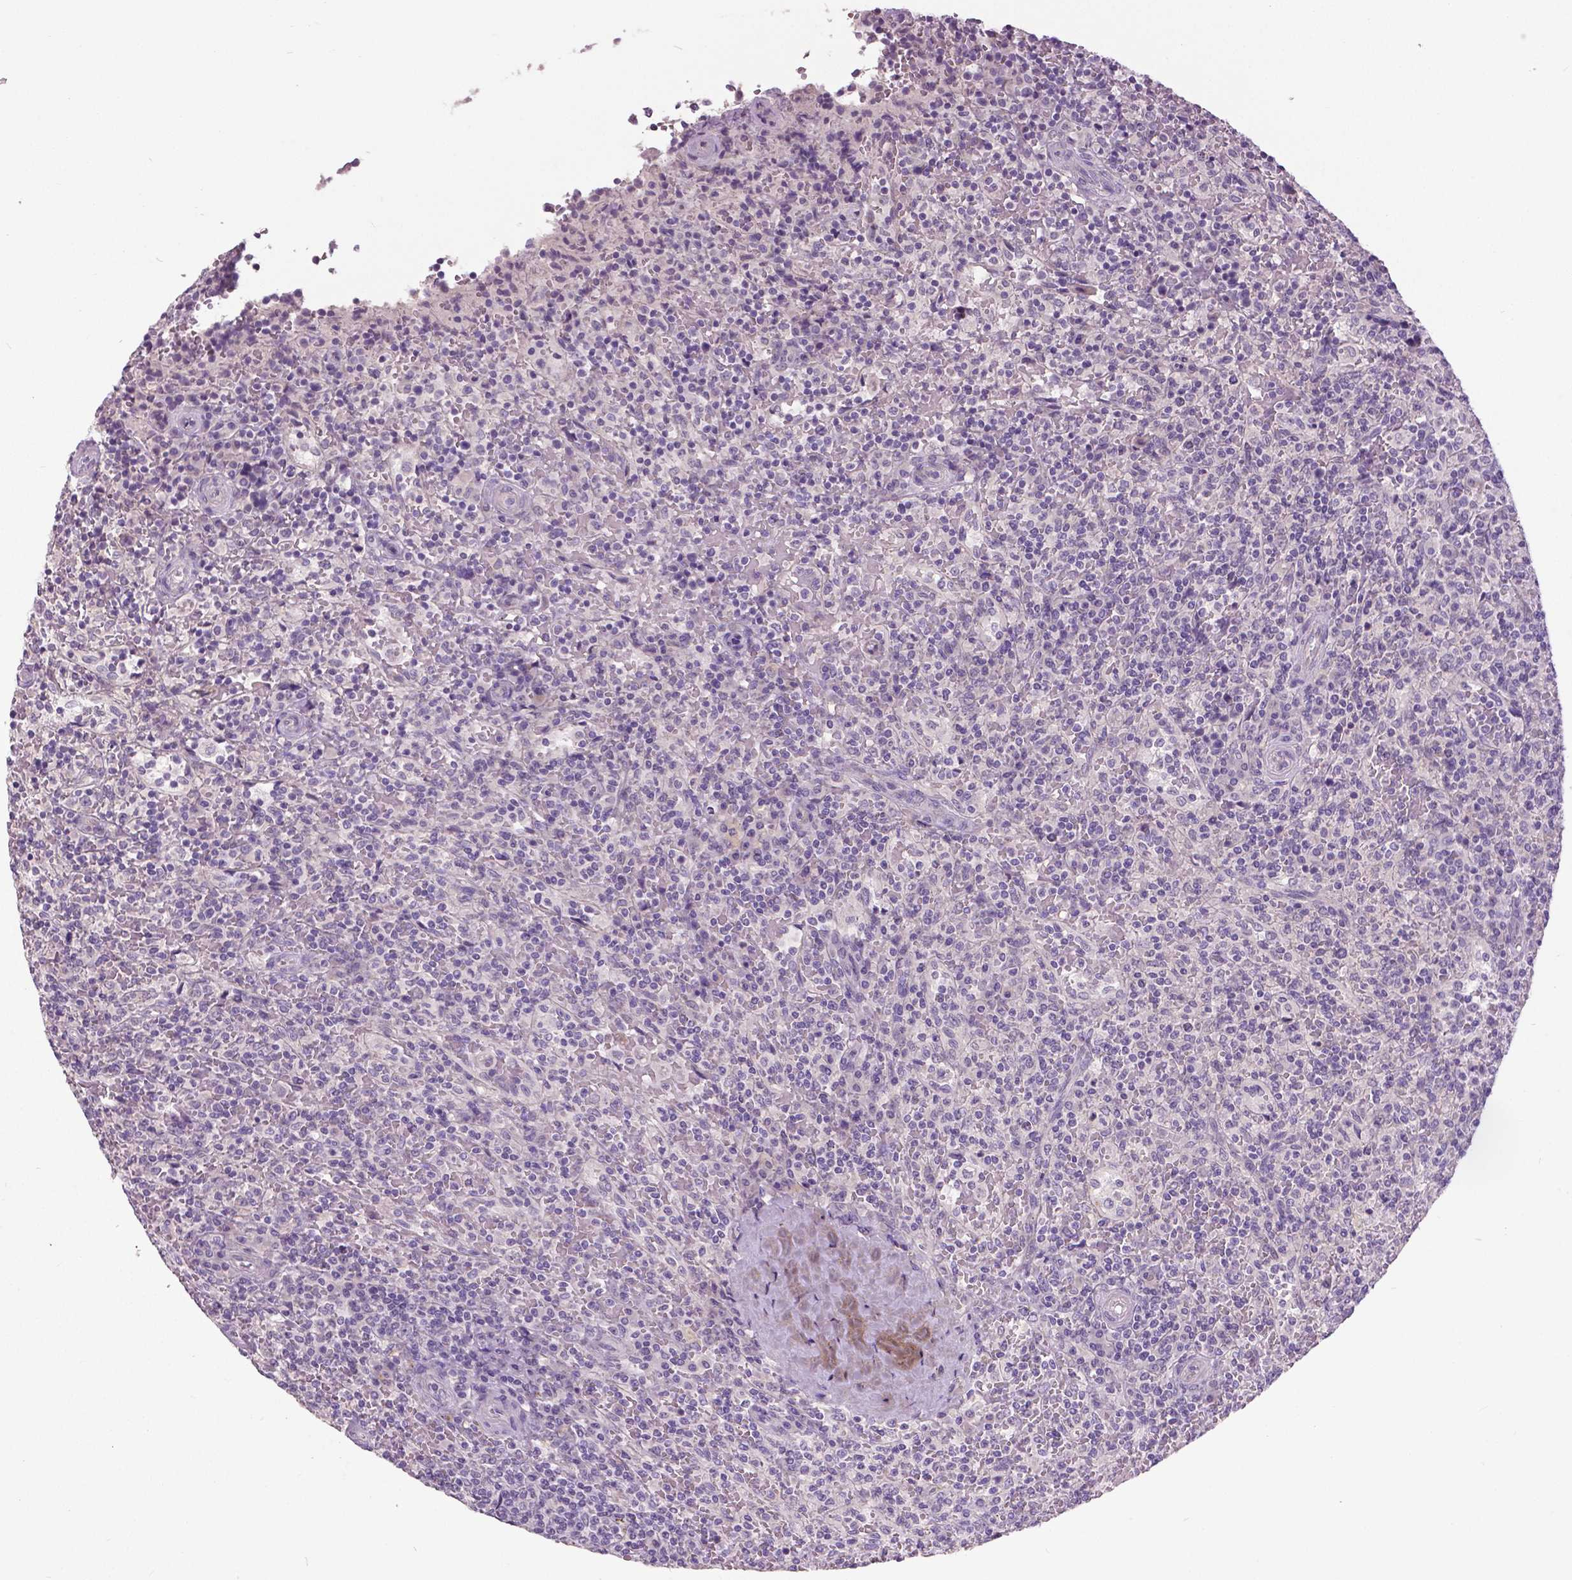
{"staining": {"intensity": "negative", "quantity": "none", "location": "none"}, "tissue": "lymphoma", "cell_type": "Tumor cells", "image_type": "cancer", "snomed": [{"axis": "morphology", "description": "Malignant lymphoma, non-Hodgkin's type, Low grade"}, {"axis": "topography", "description": "Spleen"}], "caption": "An IHC micrograph of lymphoma is shown. There is no staining in tumor cells of lymphoma.", "gene": "FOXA1", "patient": {"sex": "male", "age": 62}}